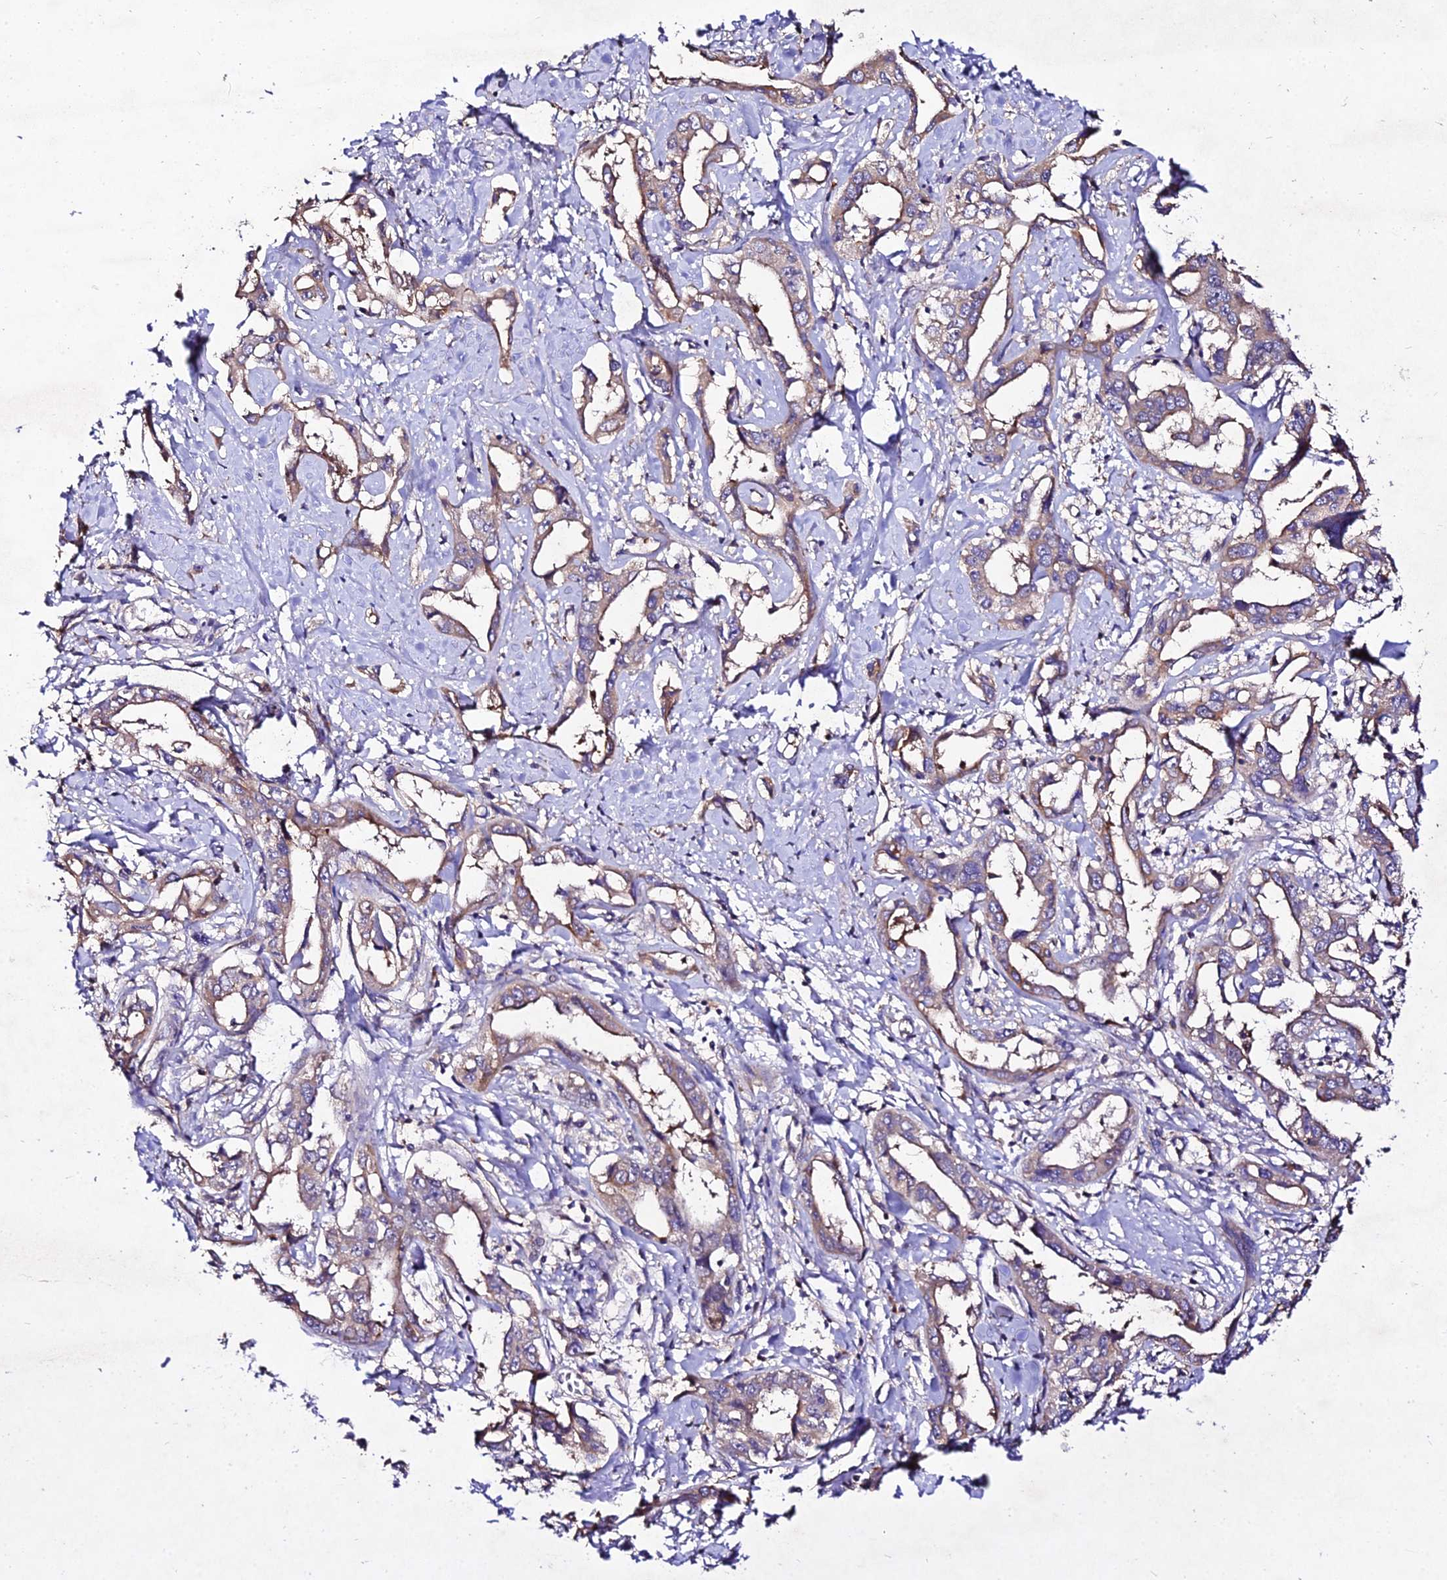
{"staining": {"intensity": "moderate", "quantity": "25%-75%", "location": "cytoplasmic/membranous"}, "tissue": "liver cancer", "cell_type": "Tumor cells", "image_type": "cancer", "snomed": [{"axis": "morphology", "description": "Cholangiocarcinoma"}, {"axis": "topography", "description": "Liver"}], "caption": "Approximately 25%-75% of tumor cells in human cholangiocarcinoma (liver) show moderate cytoplasmic/membranous protein expression as visualized by brown immunohistochemical staining.", "gene": "AP3M2", "patient": {"sex": "male", "age": 59}}